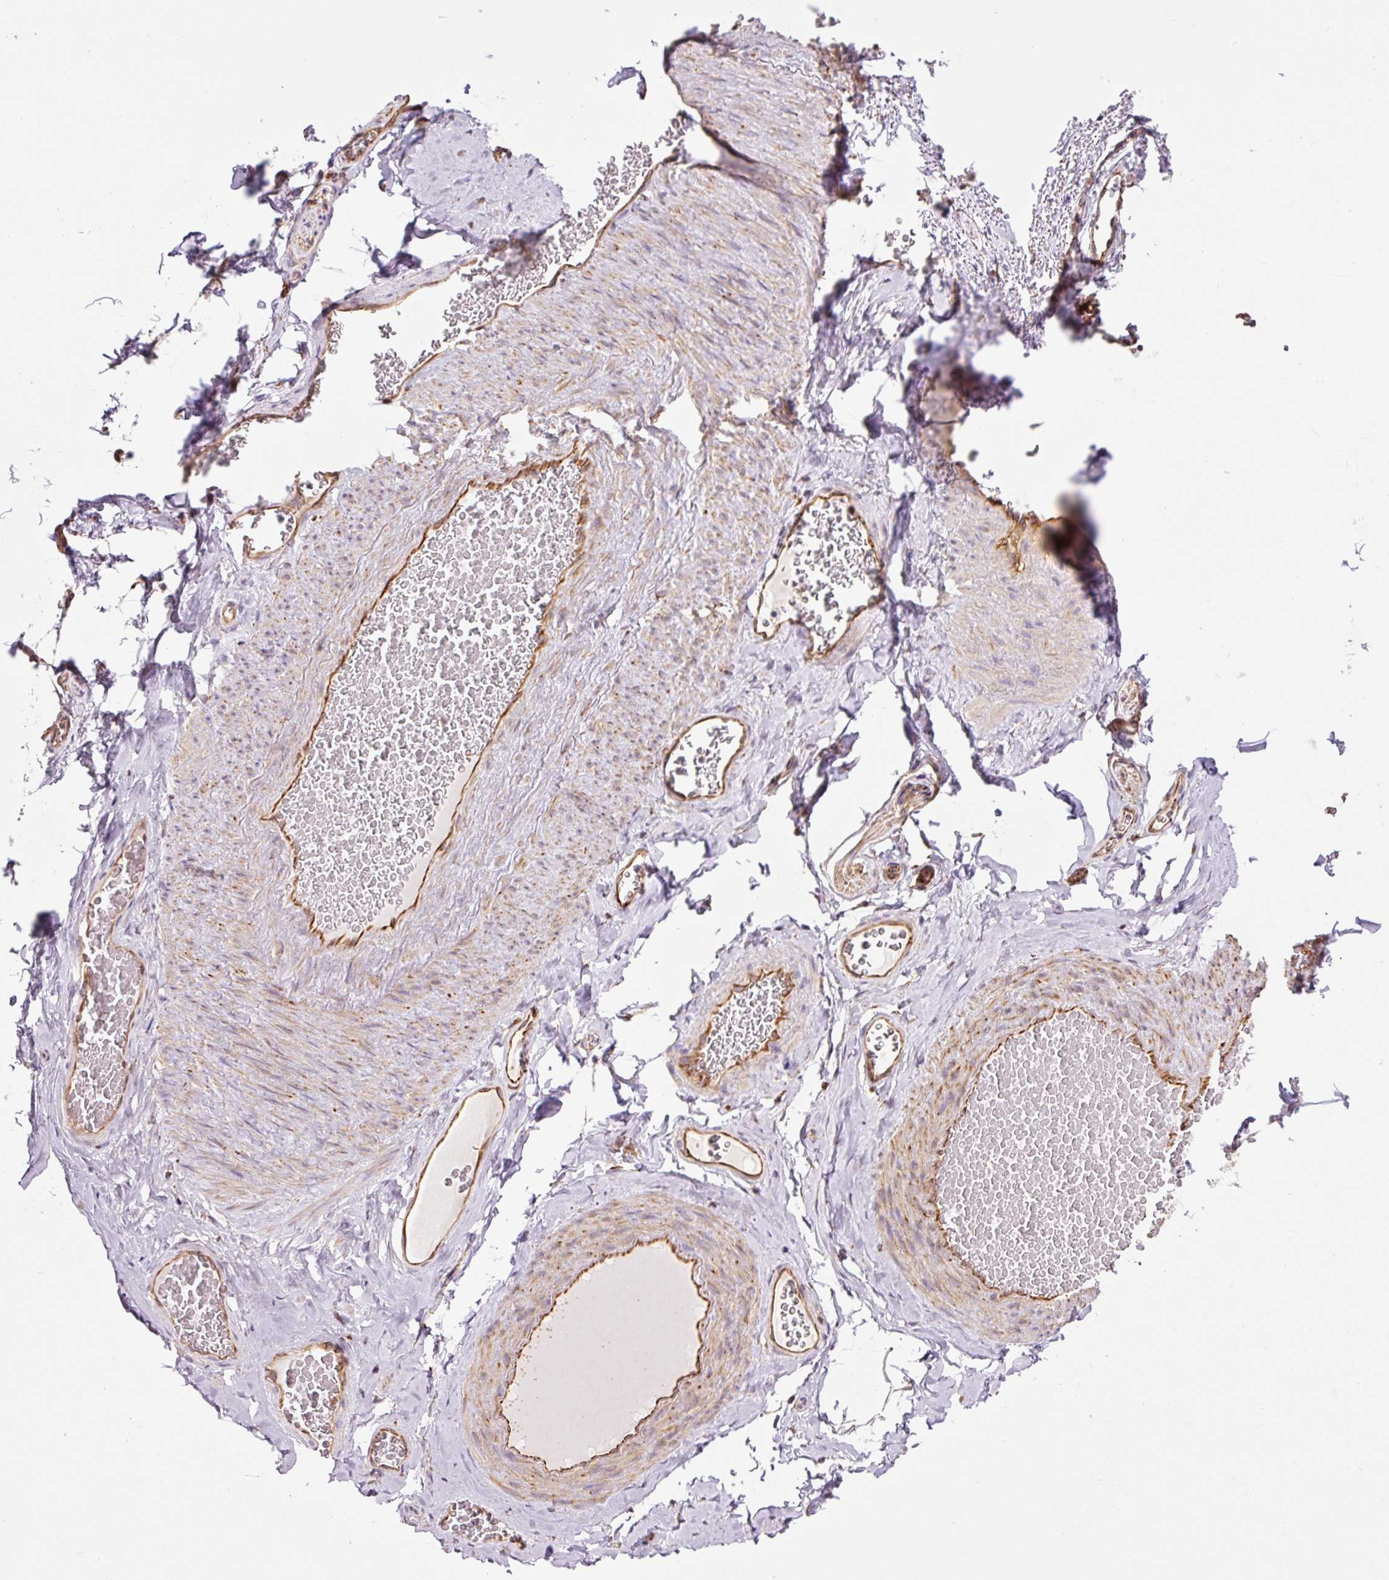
{"staining": {"intensity": "negative", "quantity": "none", "location": "none"}, "tissue": "adipose tissue", "cell_type": "Adipocytes", "image_type": "normal", "snomed": [{"axis": "morphology", "description": "Normal tissue, NOS"}, {"axis": "topography", "description": "Vascular tissue"}, {"axis": "topography", "description": "Peripheral nerve tissue"}], "caption": "High magnification brightfield microscopy of benign adipose tissue stained with DAB (3,3'-diaminobenzidine) (brown) and counterstained with hematoxylin (blue): adipocytes show no significant expression.", "gene": "PCK2", "patient": {"sex": "male", "age": 41}}